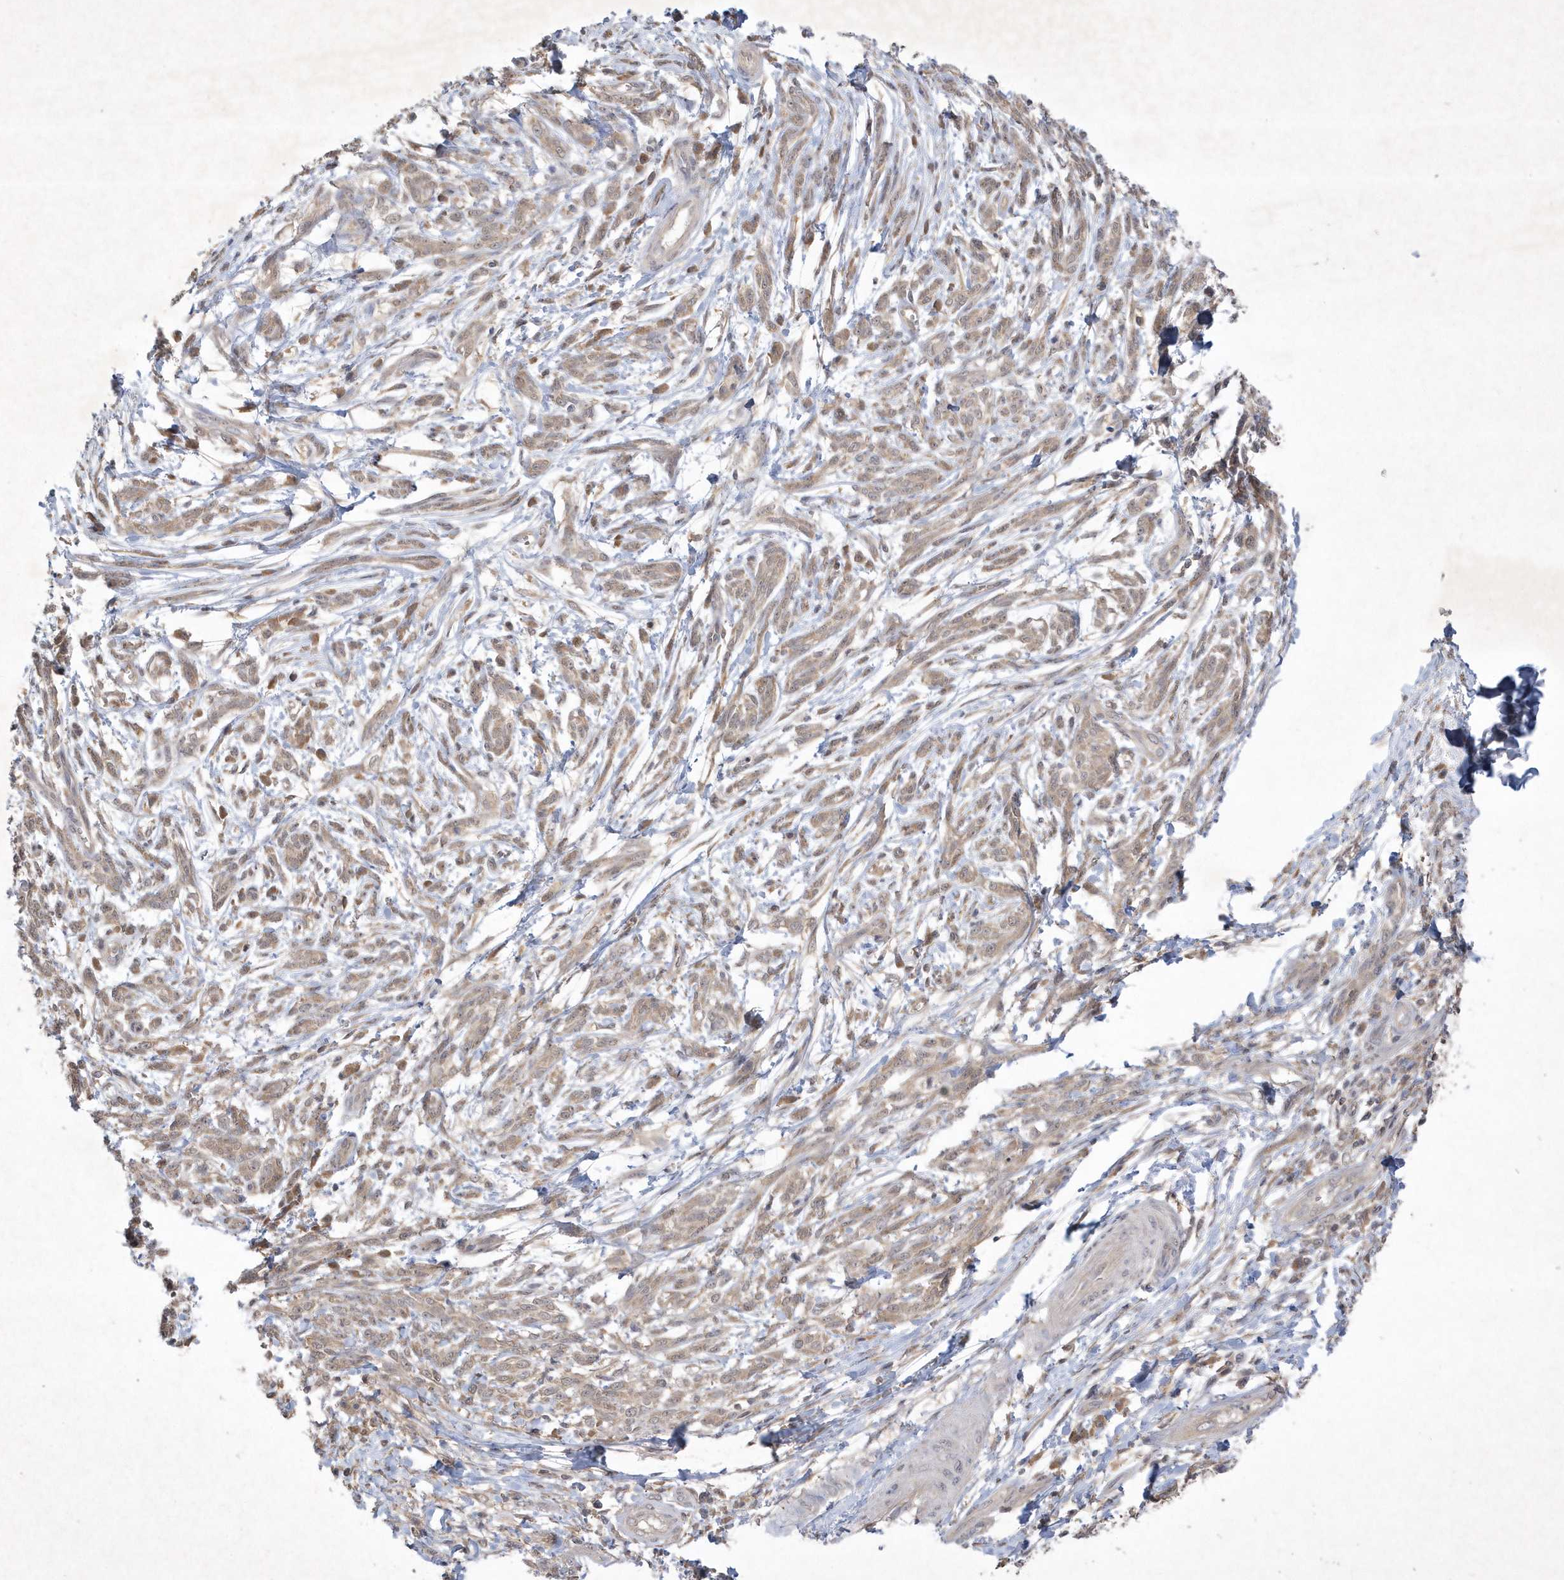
{"staining": {"intensity": "weak", "quantity": "25%-75%", "location": "cytoplasmic/membranous"}, "tissue": "melanoma", "cell_type": "Tumor cells", "image_type": "cancer", "snomed": [{"axis": "morphology", "description": "Malignant melanoma, NOS"}, {"axis": "topography", "description": "Skin"}], "caption": "IHC photomicrograph of malignant melanoma stained for a protein (brown), which exhibits low levels of weak cytoplasmic/membranous positivity in about 25%-75% of tumor cells.", "gene": "AKR7A2", "patient": {"sex": "male", "age": 49}}